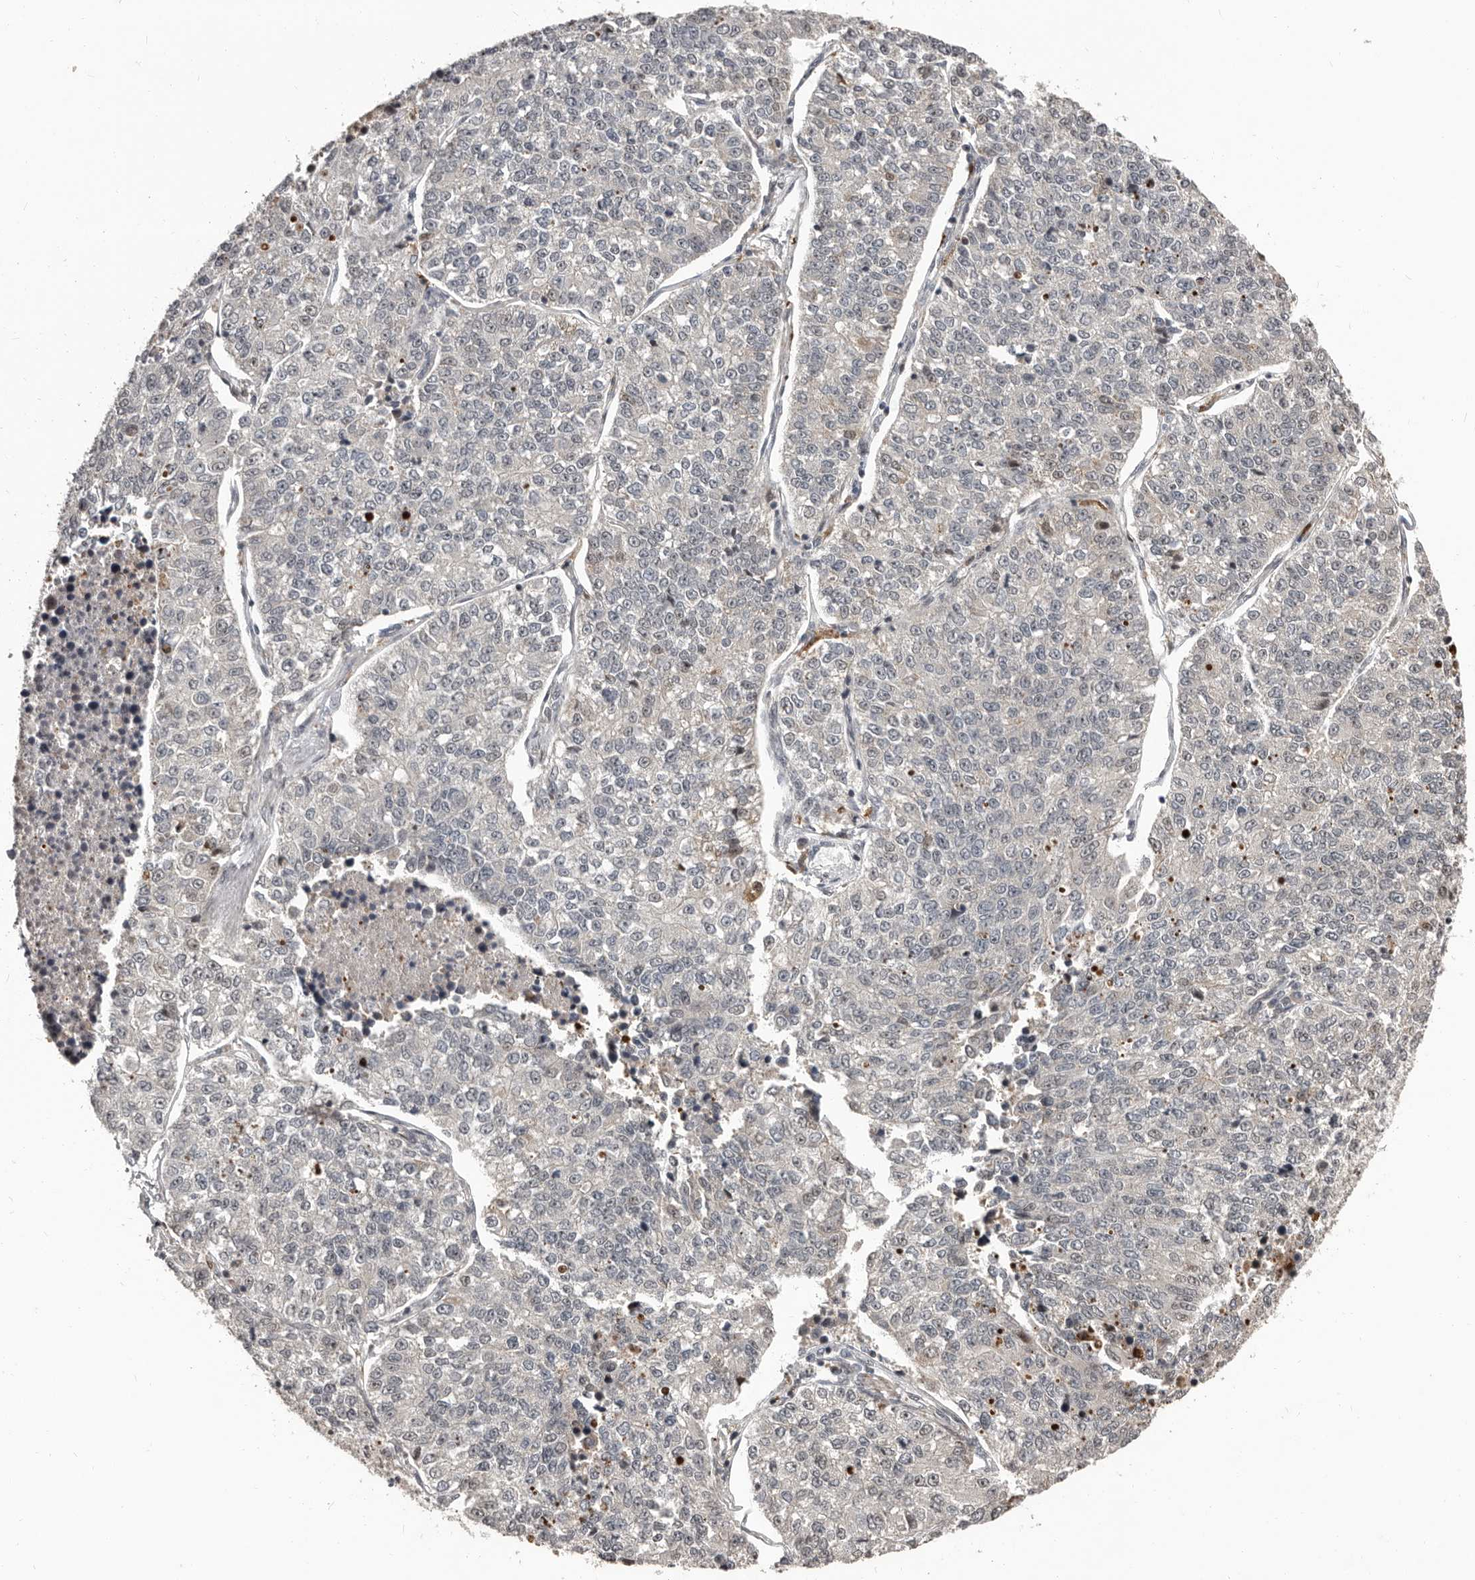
{"staining": {"intensity": "negative", "quantity": "none", "location": "none"}, "tissue": "lung cancer", "cell_type": "Tumor cells", "image_type": "cancer", "snomed": [{"axis": "morphology", "description": "Adenocarcinoma, NOS"}, {"axis": "topography", "description": "Lung"}], "caption": "This is a photomicrograph of immunohistochemistry staining of lung cancer, which shows no expression in tumor cells. Nuclei are stained in blue.", "gene": "APOL6", "patient": {"sex": "male", "age": 49}}